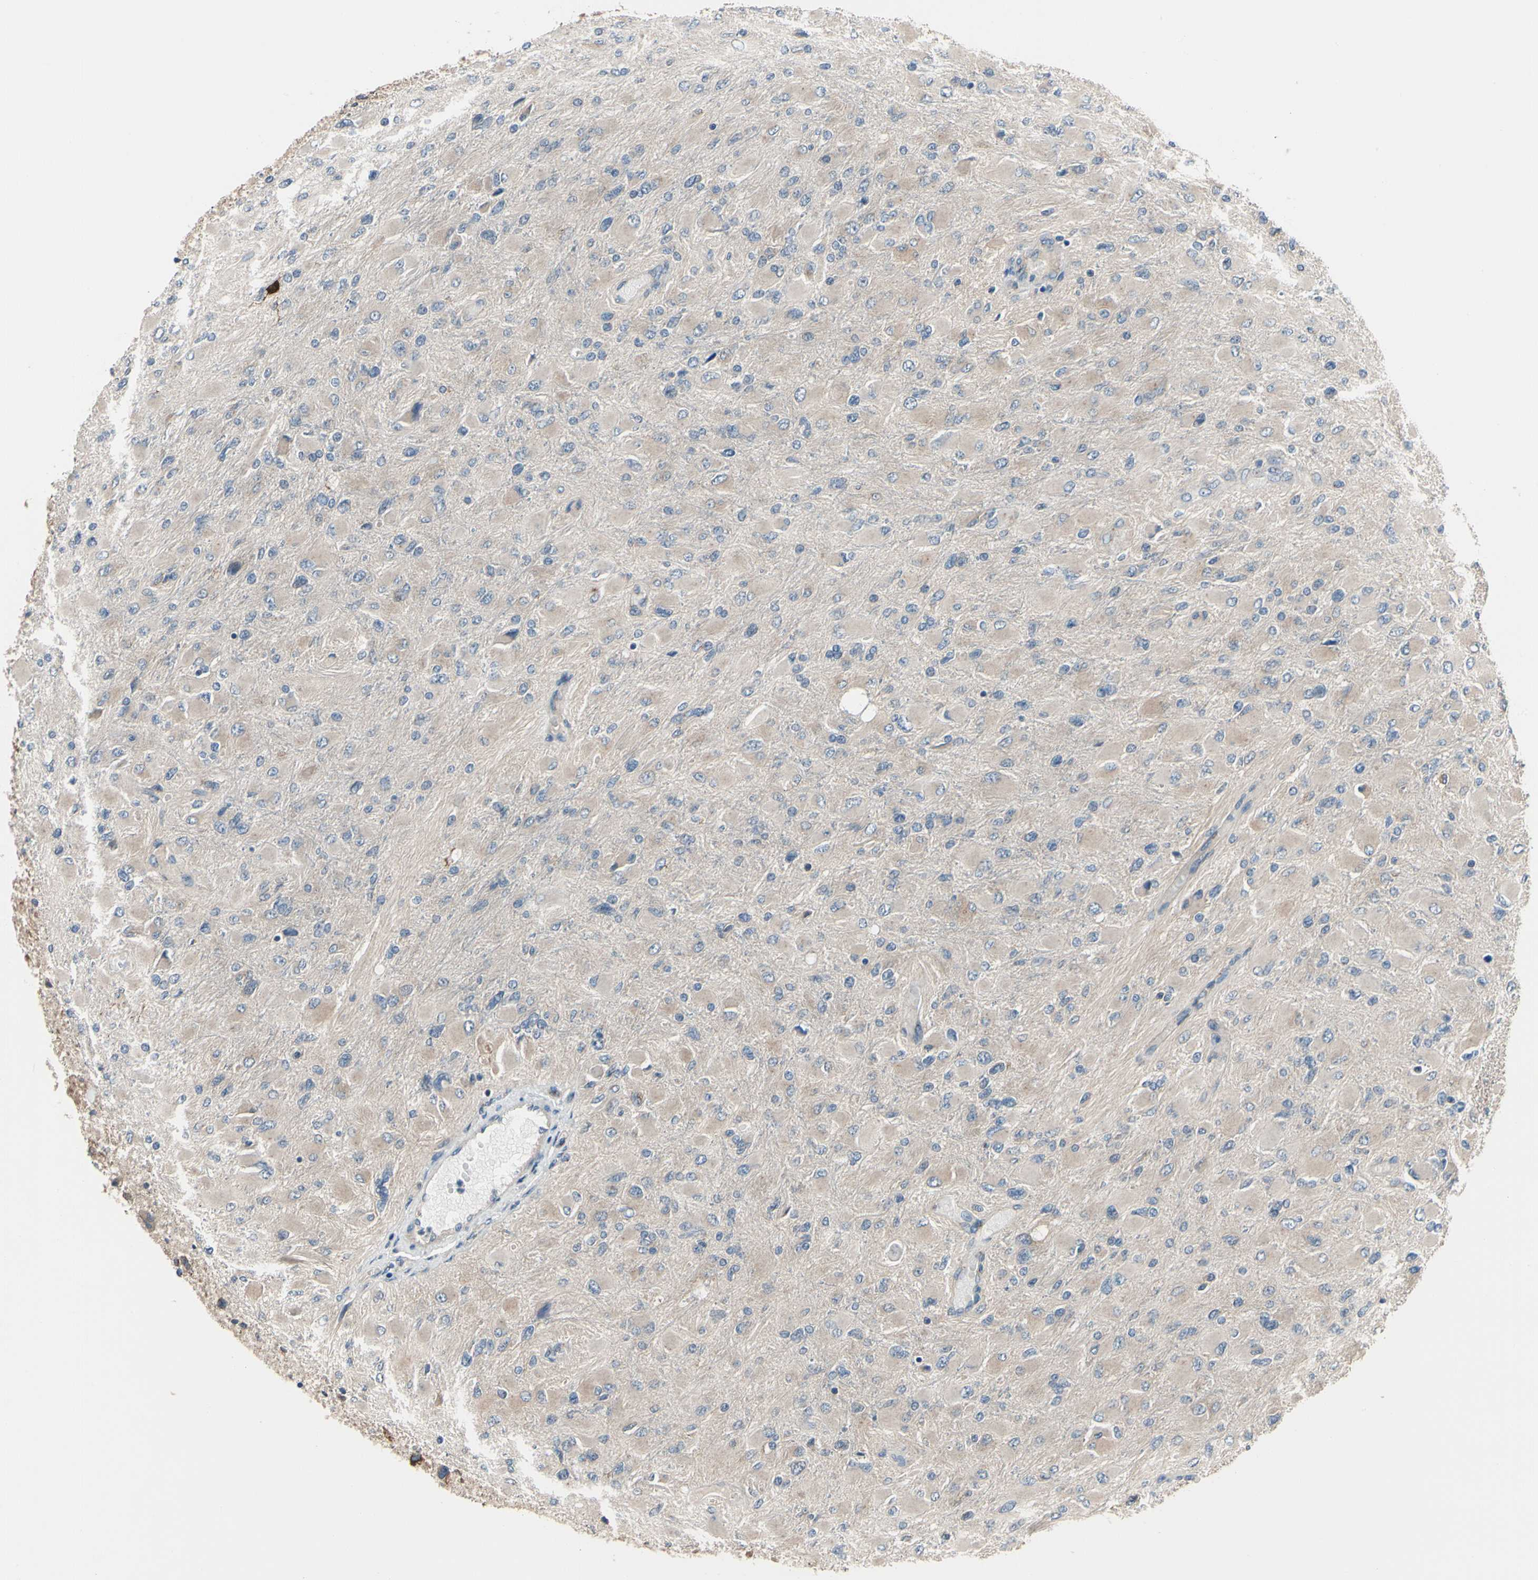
{"staining": {"intensity": "negative", "quantity": "none", "location": "none"}, "tissue": "glioma", "cell_type": "Tumor cells", "image_type": "cancer", "snomed": [{"axis": "morphology", "description": "Glioma, malignant, High grade"}, {"axis": "topography", "description": "Cerebral cortex"}], "caption": "IHC of human glioma shows no expression in tumor cells.", "gene": "PRKAR2B", "patient": {"sex": "female", "age": 36}}